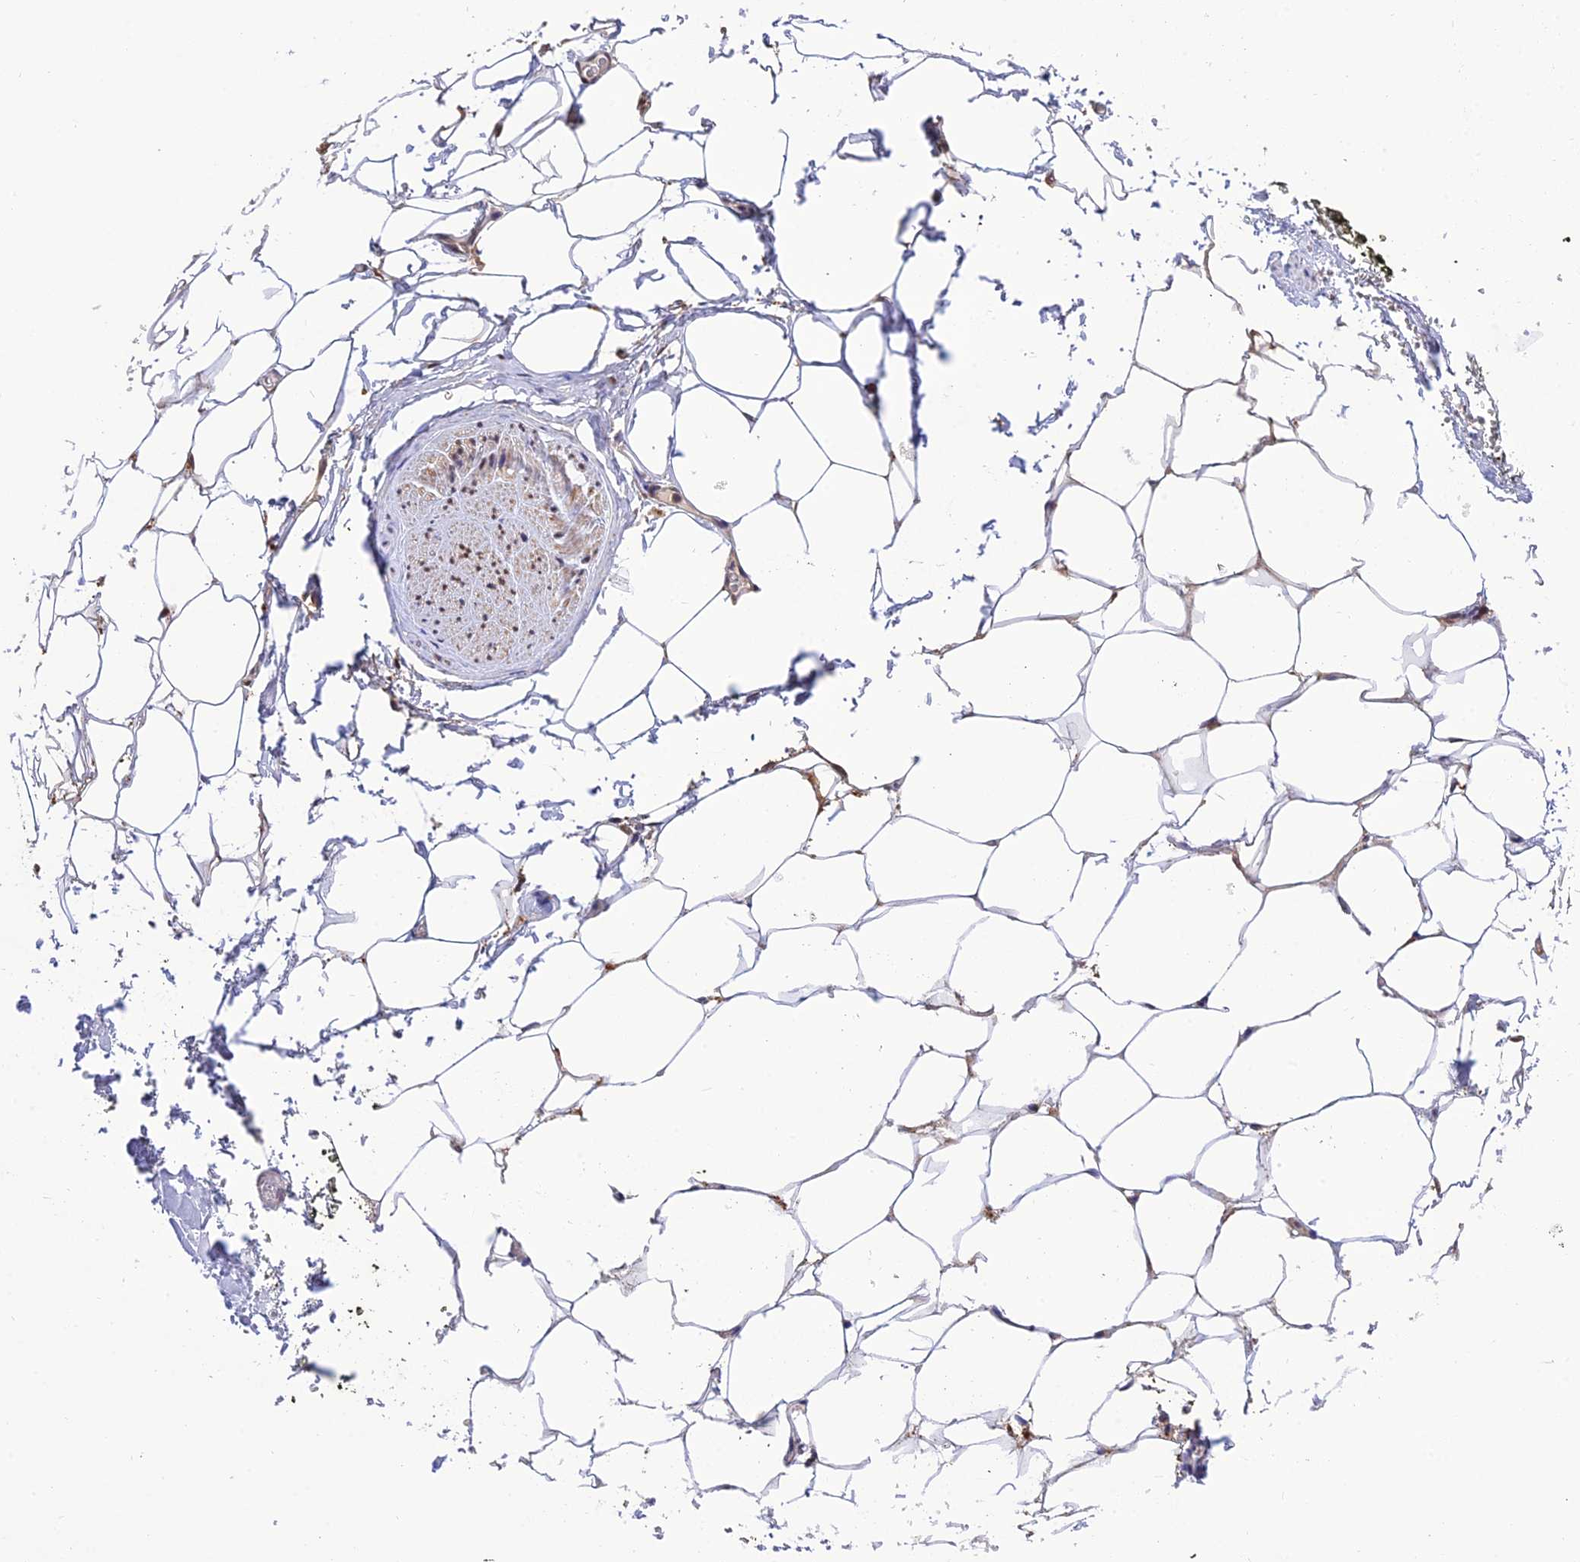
{"staining": {"intensity": "moderate", "quantity": "<25%", "location": "cytoplasmic/membranous"}, "tissue": "adipose tissue", "cell_type": "Adipocytes", "image_type": "normal", "snomed": [{"axis": "morphology", "description": "Normal tissue, NOS"}, {"axis": "morphology", "description": "Adenocarcinoma, Low grade"}, {"axis": "topography", "description": "Prostate"}, {"axis": "topography", "description": "Peripheral nerve tissue"}], "caption": "Human adipose tissue stained with a brown dye reveals moderate cytoplasmic/membranous positive staining in approximately <25% of adipocytes.", "gene": "MNS1", "patient": {"sex": "male", "age": 63}}